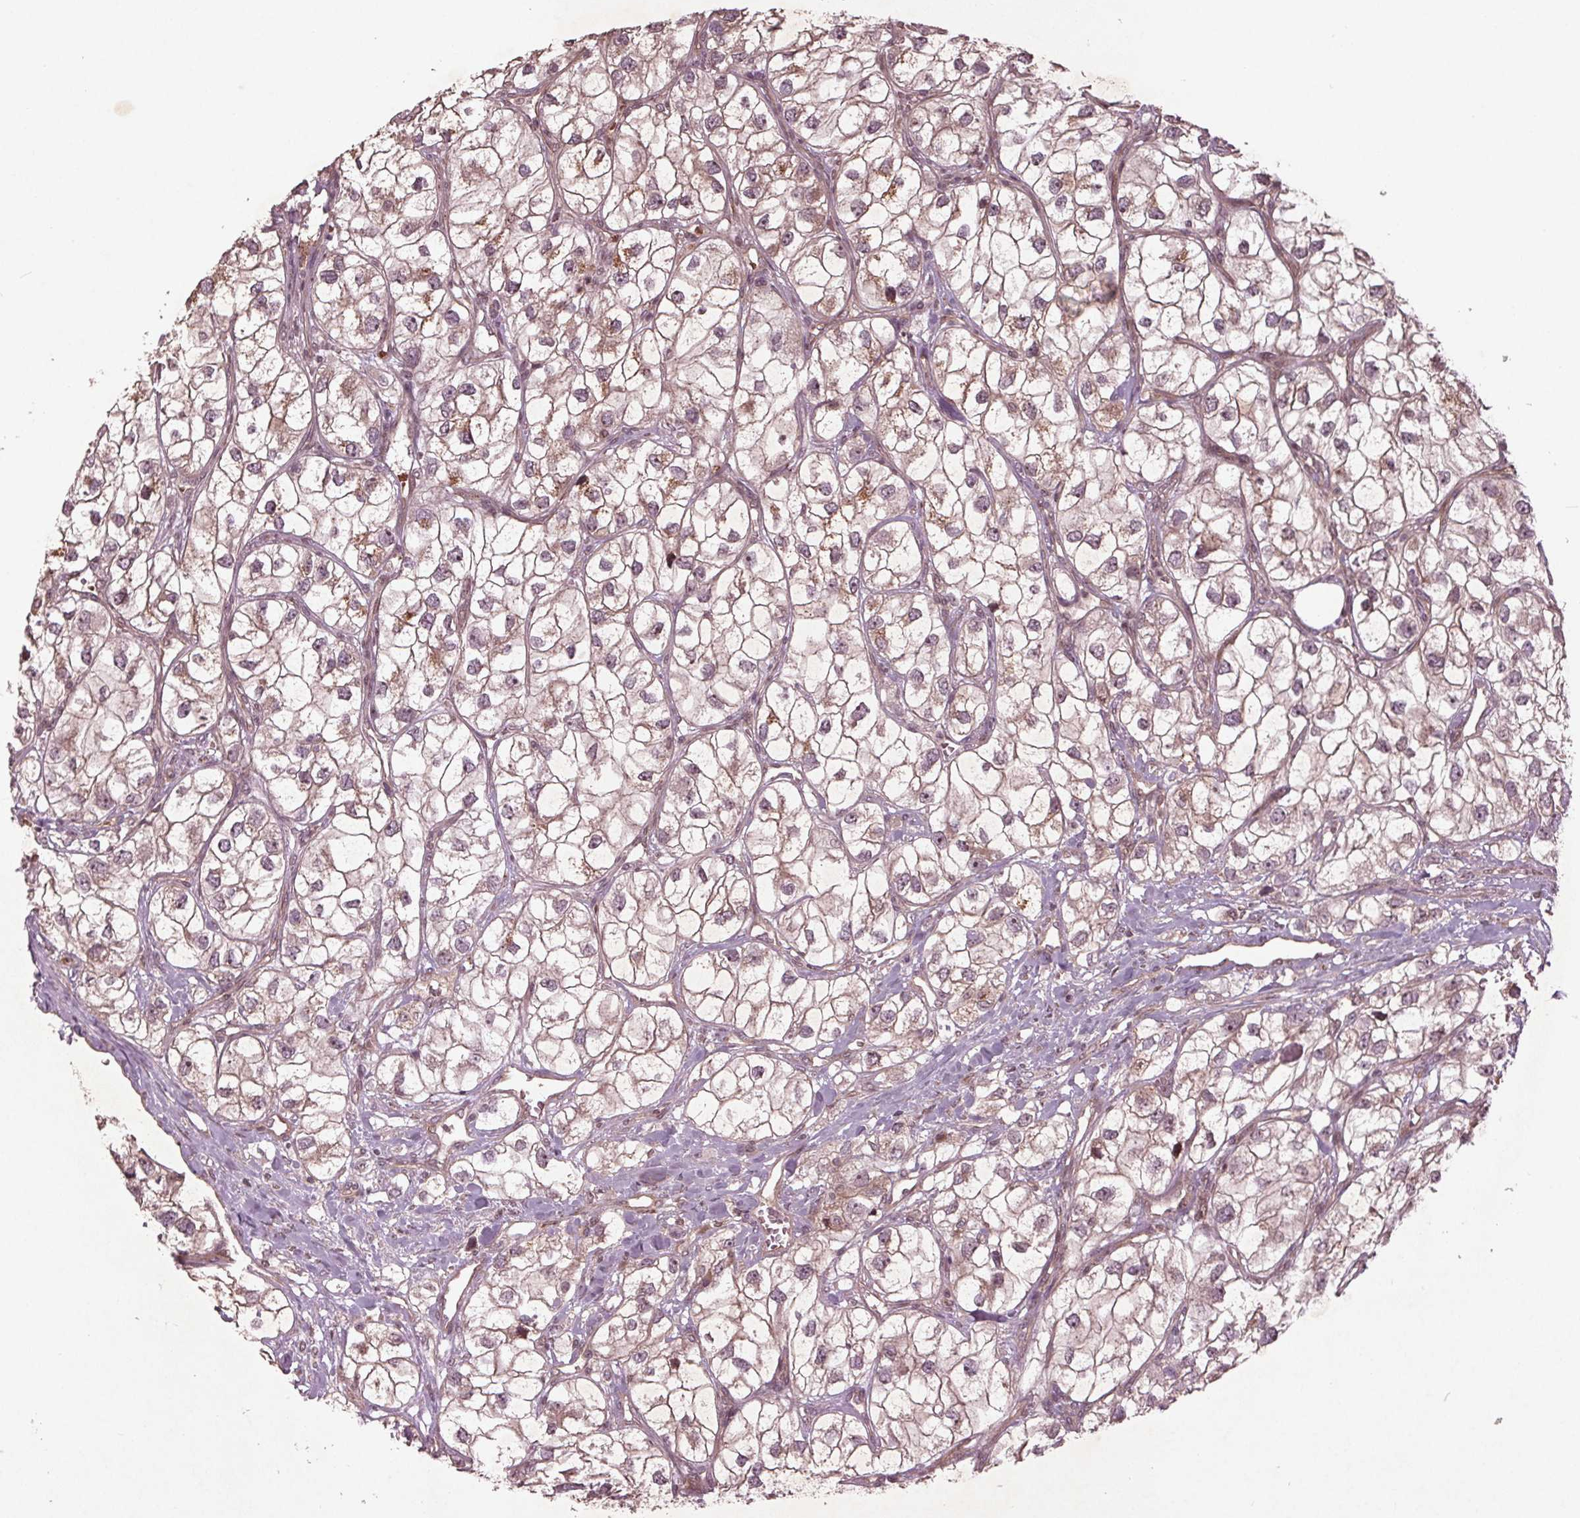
{"staining": {"intensity": "weak", "quantity": "<25%", "location": "nuclear"}, "tissue": "renal cancer", "cell_type": "Tumor cells", "image_type": "cancer", "snomed": [{"axis": "morphology", "description": "Adenocarcinoma, NOS"}, {"axis": "topography", "description": "Kidney"}], "caption": "Photomicrograph shows no significant protein positivity in tumor cells of adenocarcinoma (renal).", "gene": "CDKL4", "patient": {"sex": "male", "age": 59}}